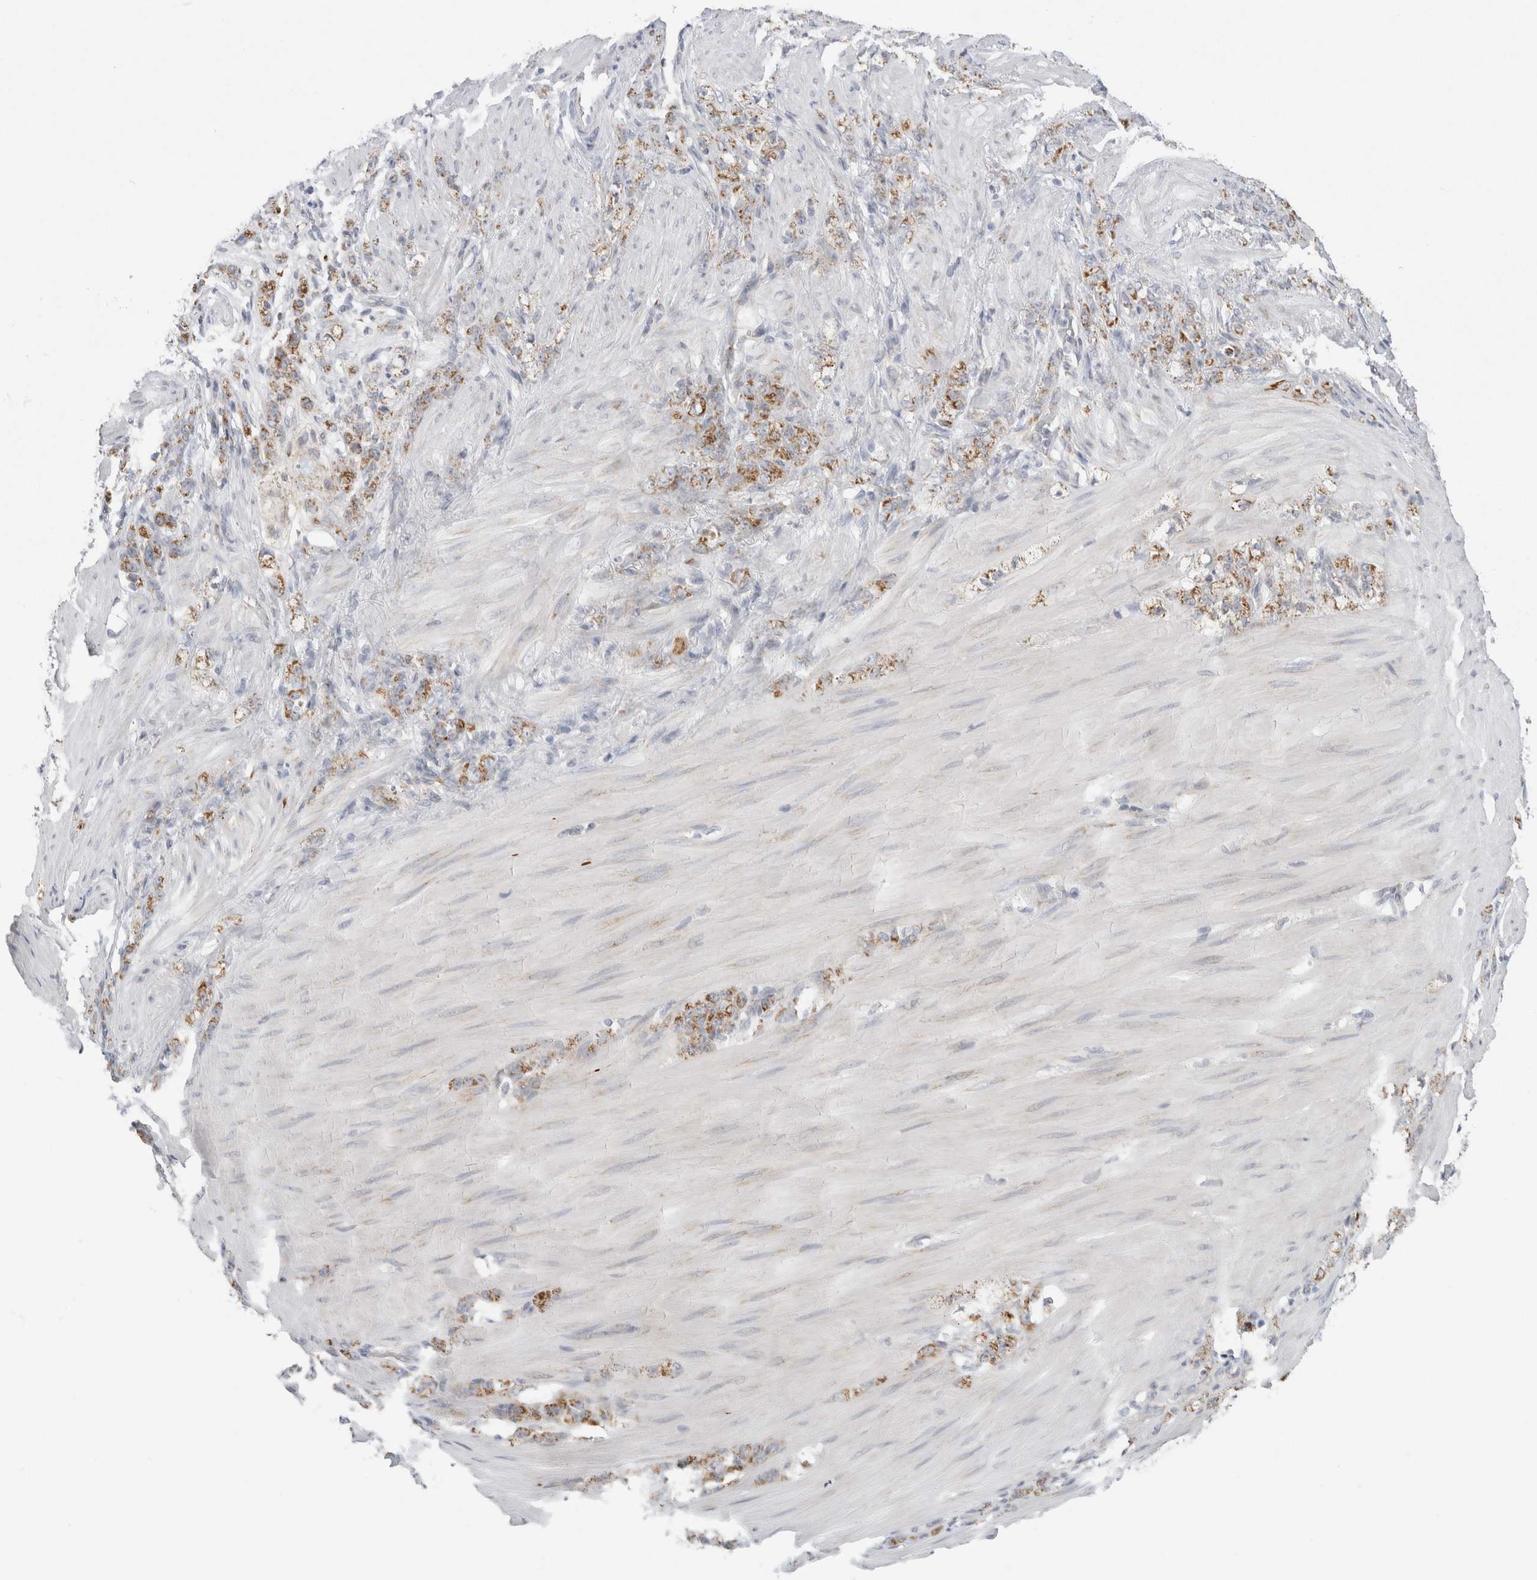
{"staining": {"intensity": "moderate", "quantity": ">75%", "location": "cytoplasmic/membranous"}, "tissue": "stomach cancer", "cell_type": "Tumor cells", "image_type": "cancer", "snomed": [{"axis": "morphology", "description": "Adenocarcinoma, NOS"}, {"axis": "topography", "description": "Stomach"}], "caption": "A photomicrograph of human adenocarcinoma (stomach) stained for a protein shows moderate cytoplasmic/membranous brown staining in tumor cells. The protein of interest is stained brown, and the nuclei are stained in blue (DAB IHC with brightfield microscopy, high magnification).", "gene": "FAHD1", "patient": {"sex": "male", "age": 82}}